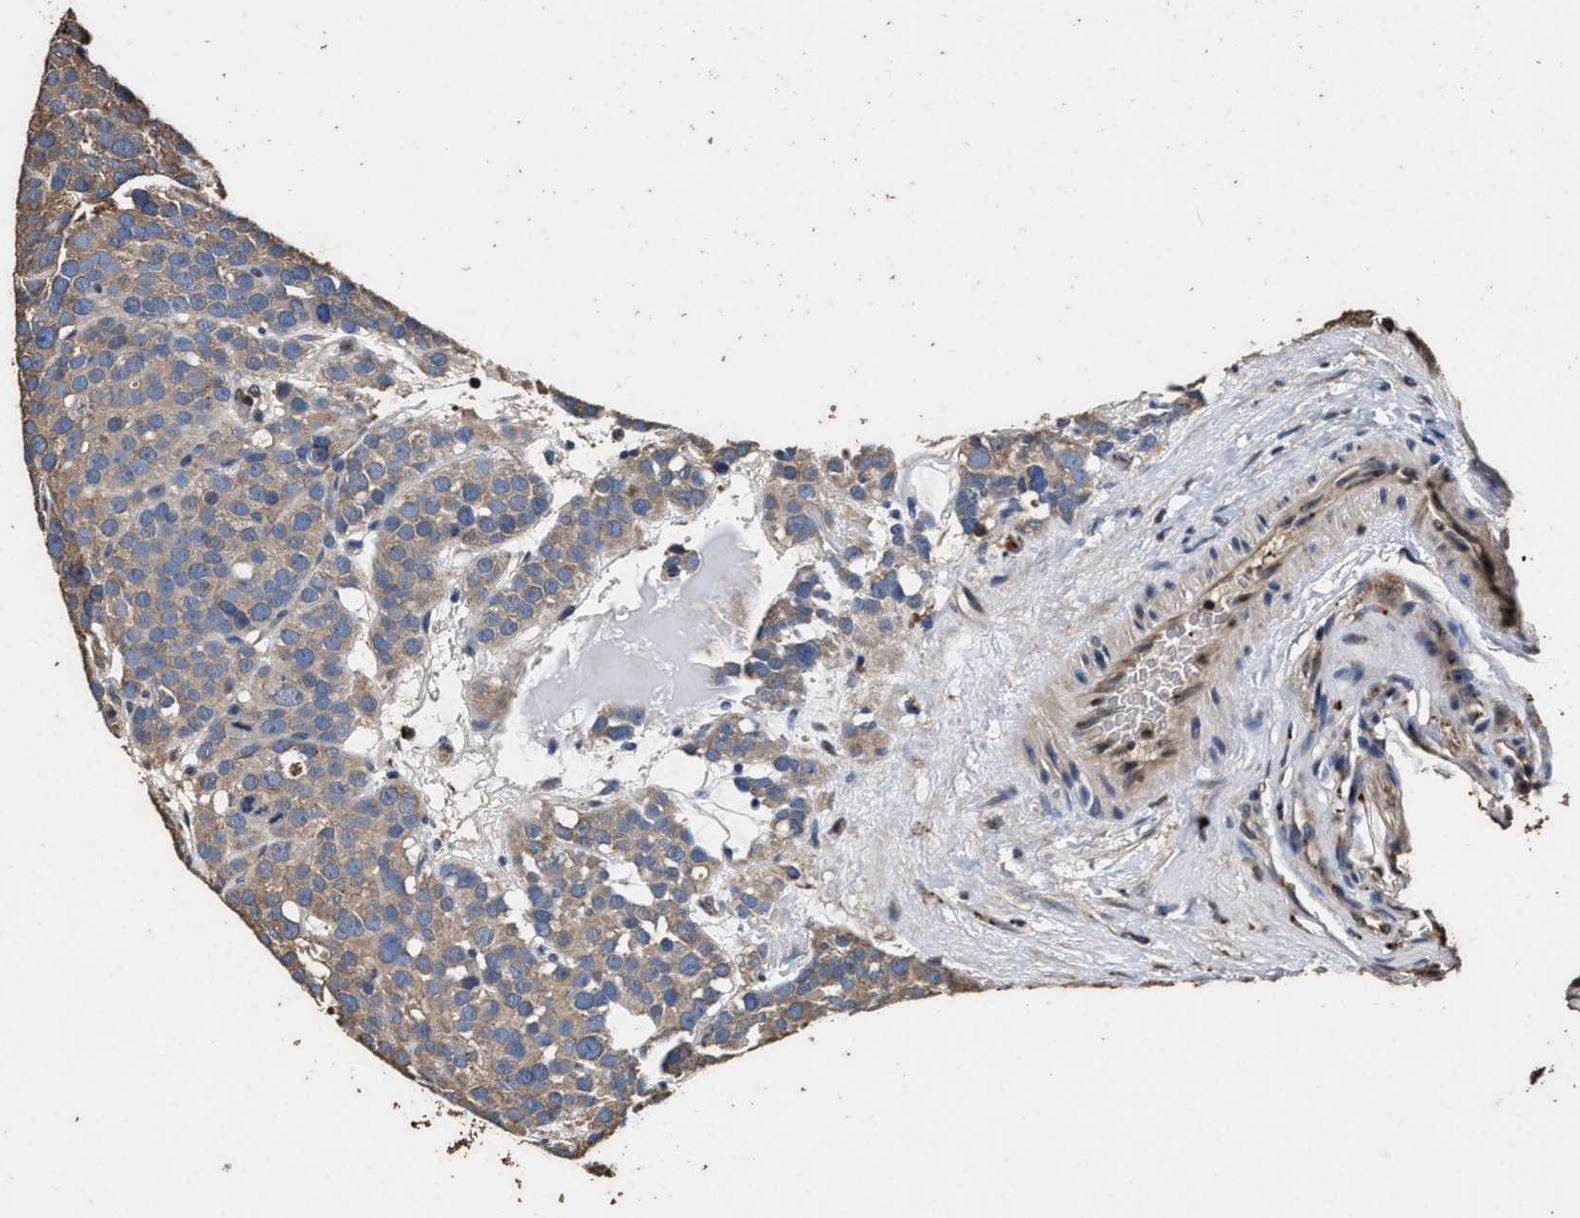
{"staining": {"intensity": "weak", "quantity": ">75%", "location": "cytoplasmic/membranous"}, "tissue": "testis cancer", "cell_type": "Tumor cells", "image_type": "cancer", "snomed": [{"axis": "morphology", "description": "Seminoma, NOS"}, {"axis": "topography", "description": "Testis"}], "caption": "The image reveals staining of seminoma (testis), revealing weak cytoplasmic/membranous protein expression (brown color) within tumor cells.", "gene": "TPST2", "patient": {"sex": "male", "age": 71}}